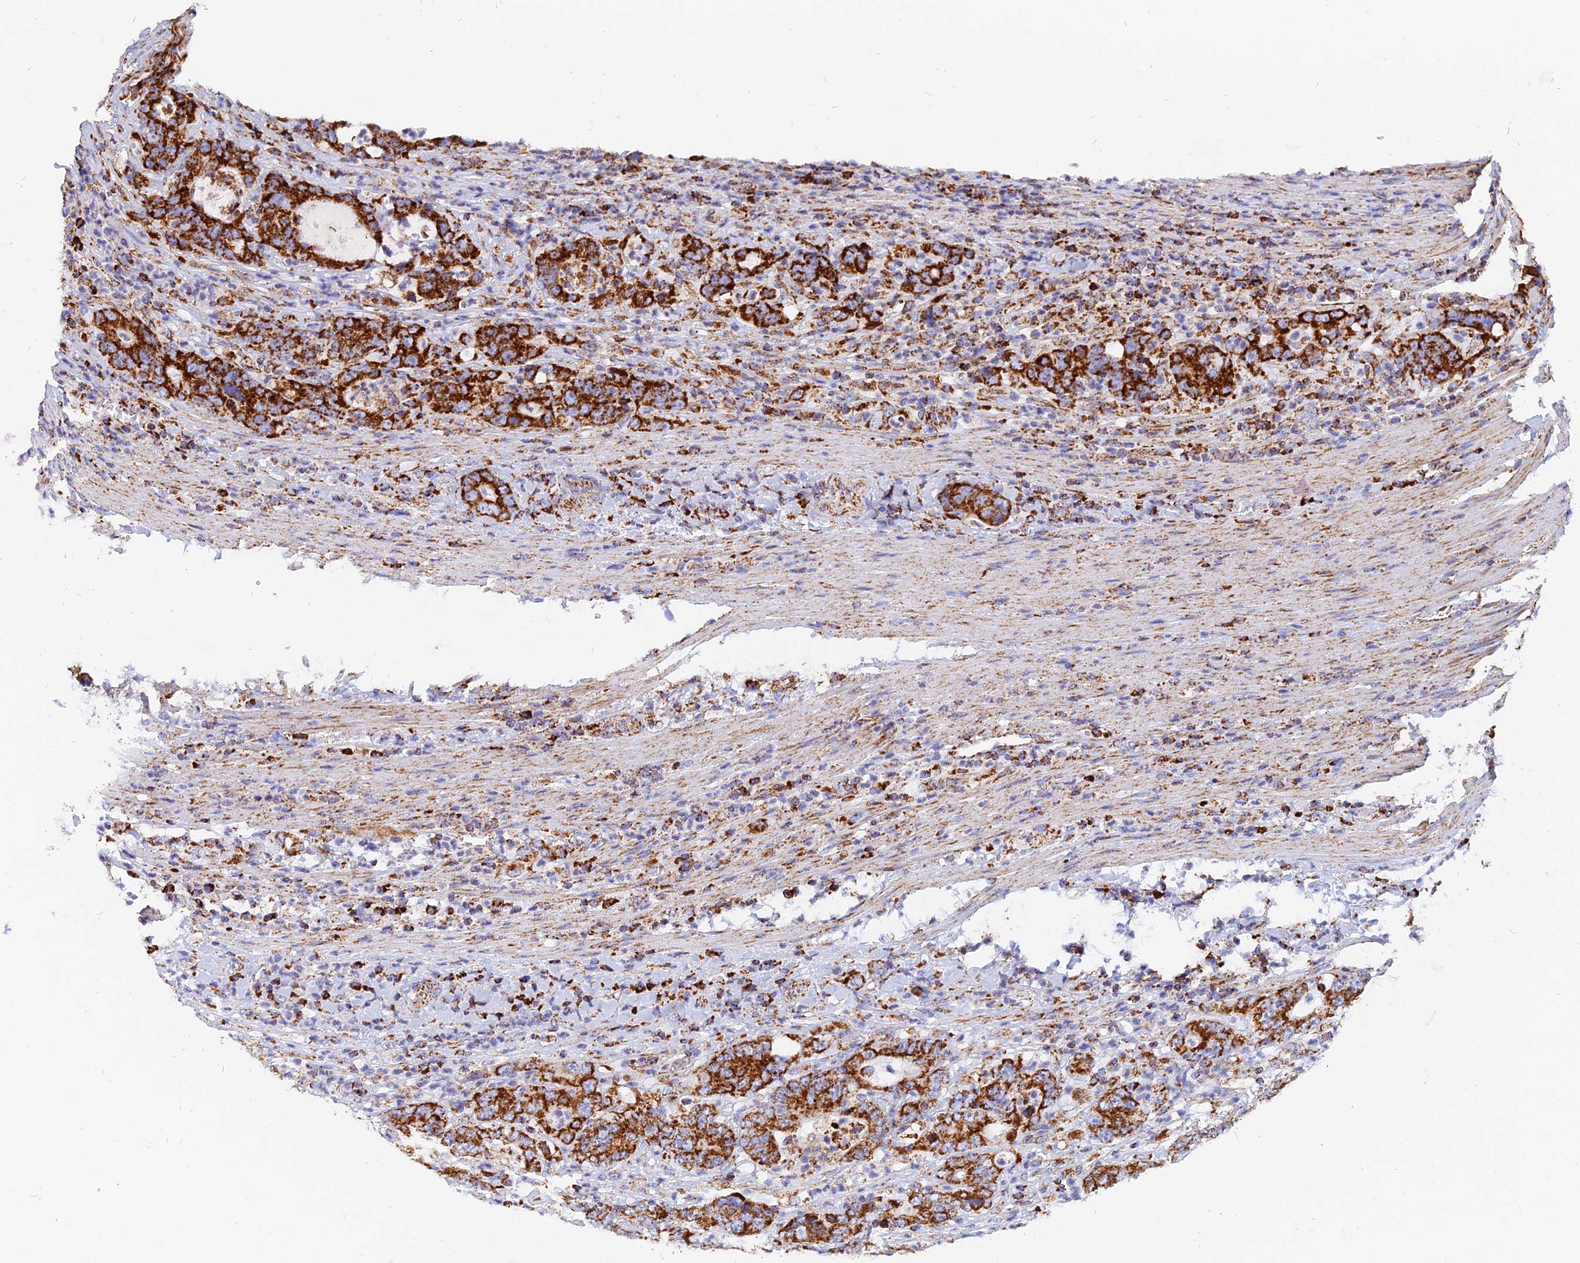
{"staining": {"intensity": "strong", "quantity": ">75%", "location": "cytoplasmic/membranous"}, "tissue": "colorectal cancer", "cell_type": "Tumor cells", "image_type": "cancer", "snomed": [{"axis": "morphology", "description": "Adenocarcinoma, NOS"}, {"axis": "topography", "description": "Colon"}], "caption": "The immunohistochemical stain shows strong cytoplasmic/membranous positivity in tumor cells of adenocarcinoma (colorectal) tissue.", "gene": "NDUFB6", "patient": {"sex": "female", "age": 75}}